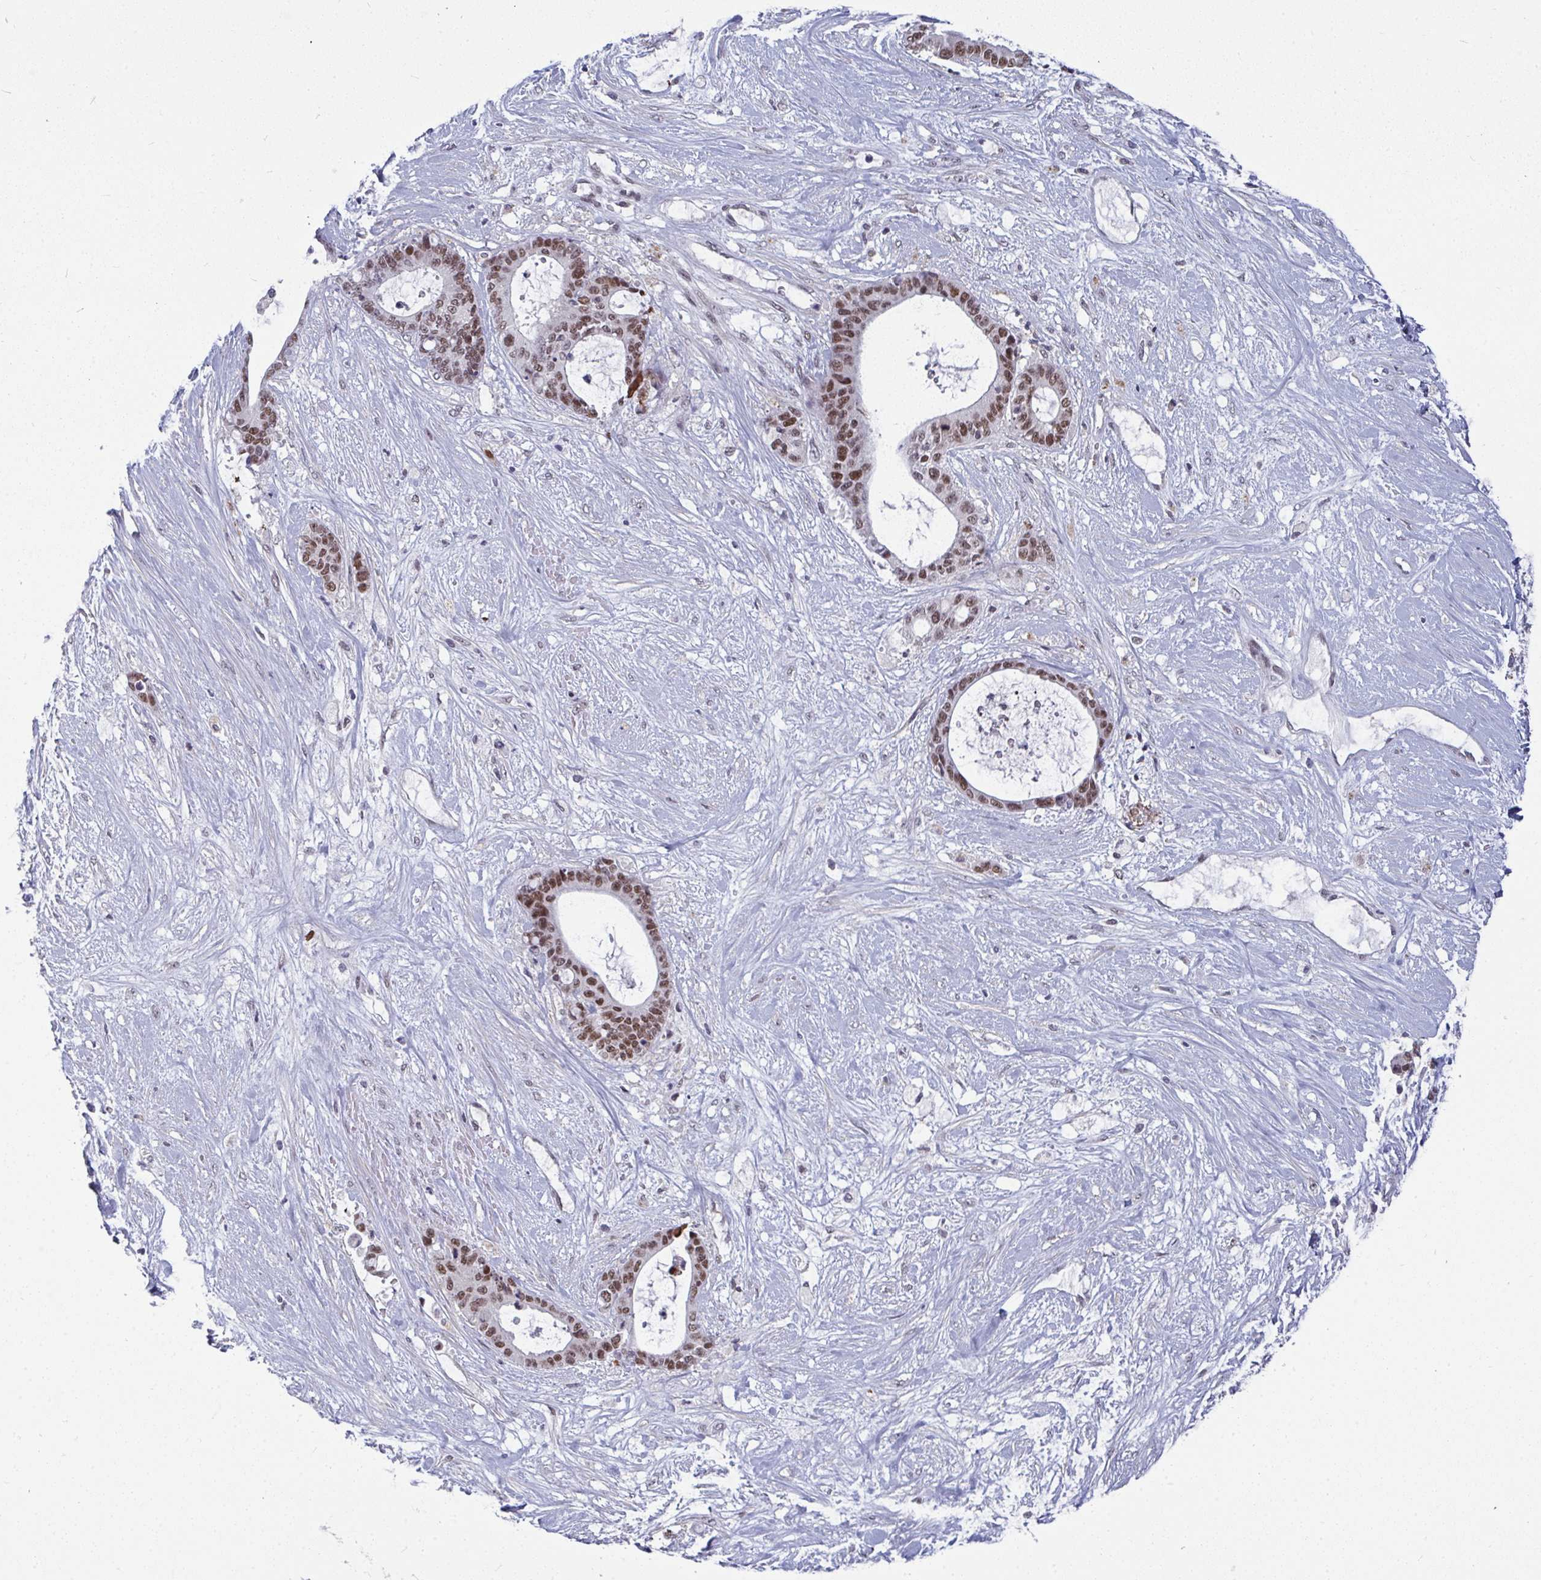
{"staining": {"intensity": "moderate", "quantity": ">75%", "location": "nuclear"}, "tissue": "liver cancer", "cell_type": "Tumor cells", "image_type": "cancer", "snomed": [{"axis": "morphology", "description": "Normal tissue, NOS"}, {"axis": "morphology", "description": "Cholangiocarcinoma"}, {"axis": "topography", "description": "Liver"}, {"axis": "topography", "description": "Peripheral nerve tissue"}], "caption": "This histopathology image shows immunohistochemistry (IHC) staining of human liver cancer (cholangiocarcinoma), with medium moderate nuclear staining in approximately >75% of tumor cells.", "gene": "ATF1", "patient": {"sex": "female", "age": 73}}